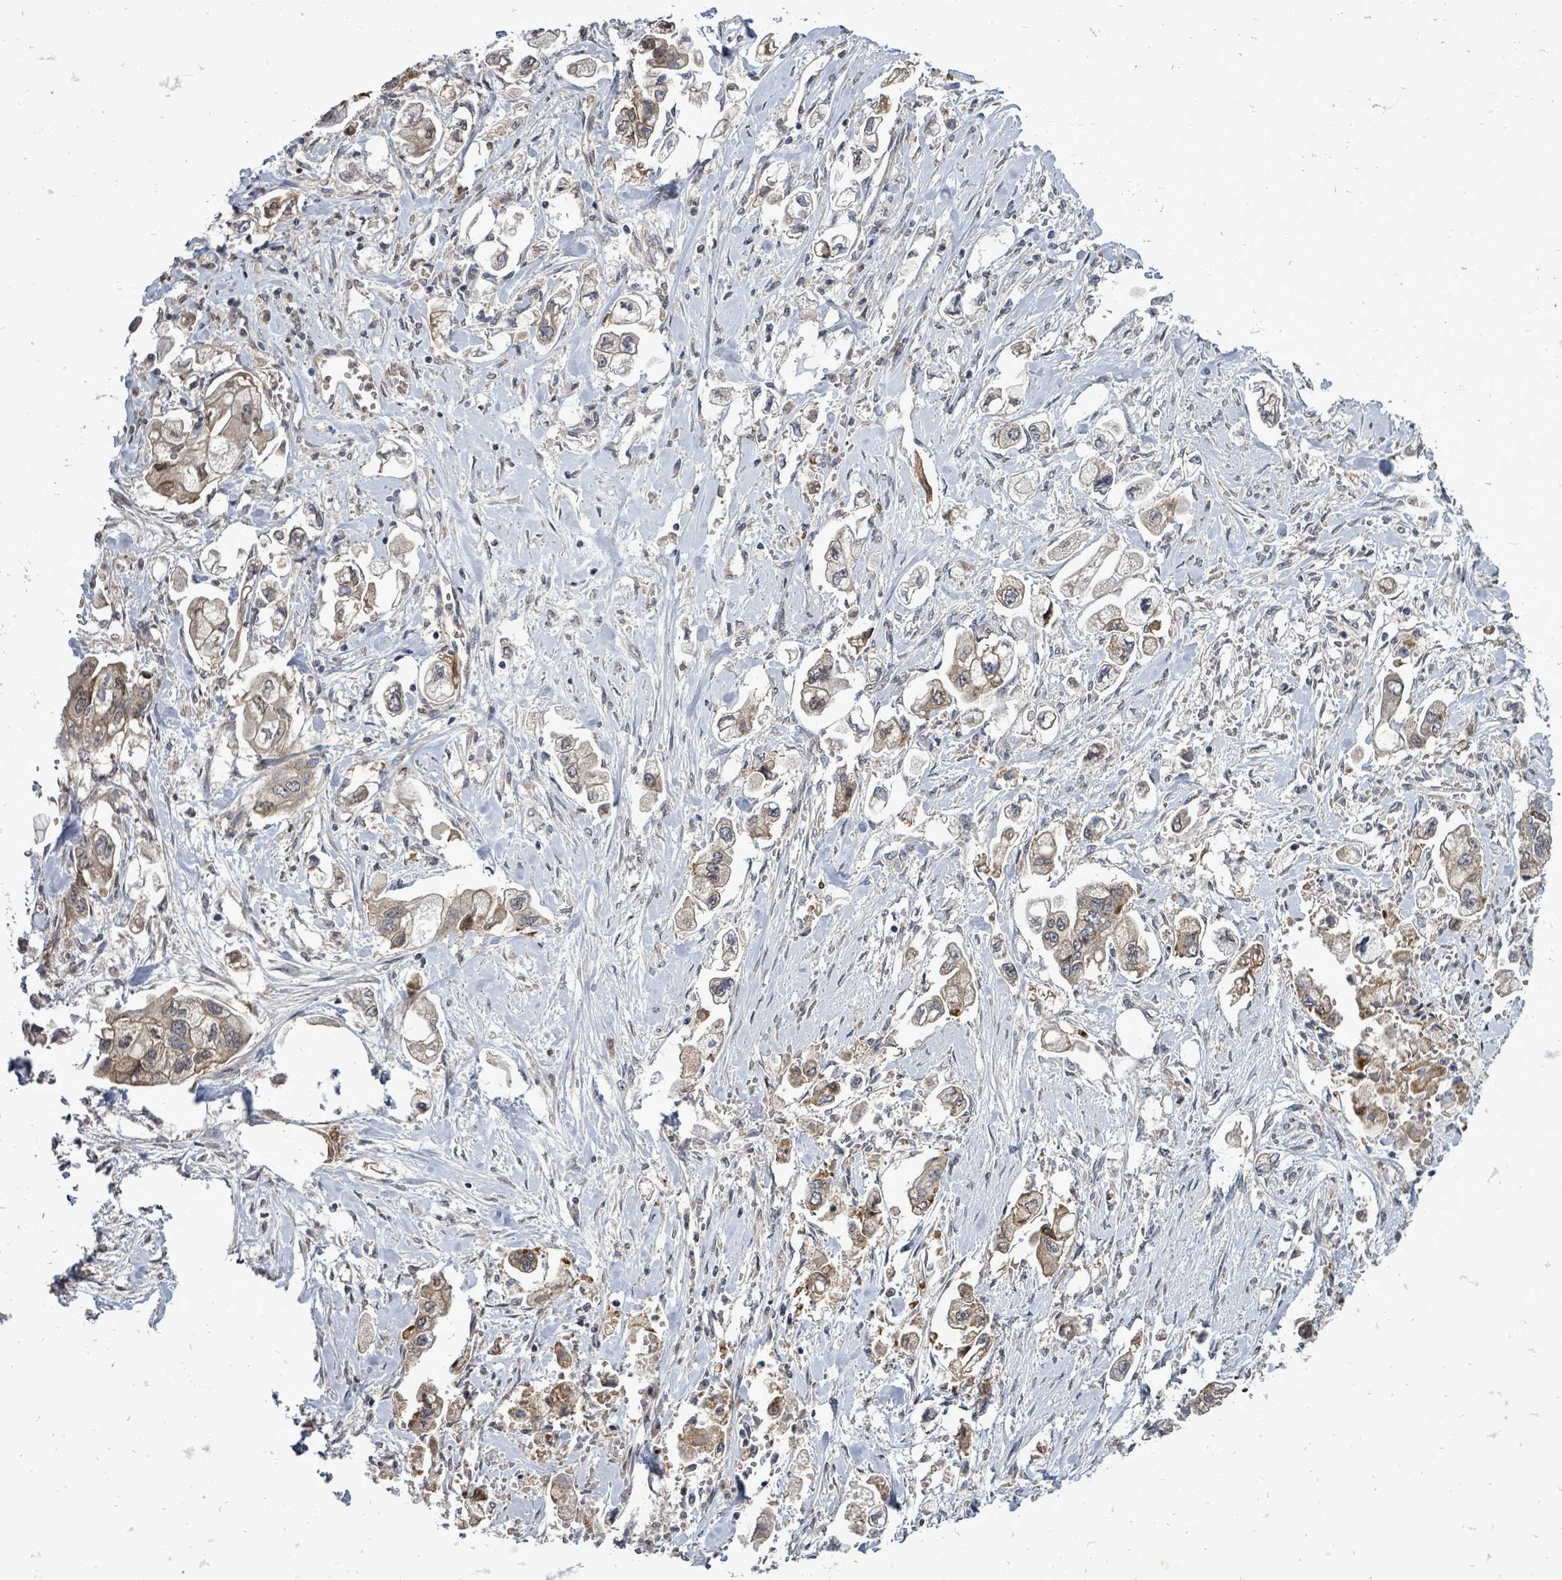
{"staining": {"intensity": "moderate", "quantity": "25%-75%", "location": "cytoplasmic/membranous"}, "tissue": "stomach cancer", "cell_type": "Tumor cells", "image_type": "cancer", "snomed": [{"axis": "morphology", "description": "Adenocarcinoma, NOS"}, {"axis": "topography", "description": "Stomach"}], "caption": "DAB immunohistochemical staining of human stomach cancer (adenocarcinoma) demonstrates moderate cytoplasmic/membranous protein expression in about 25%-75% of tumor cells.", "gene": "RALGAPB", "patient": {"sex": "male", "age": 62}}